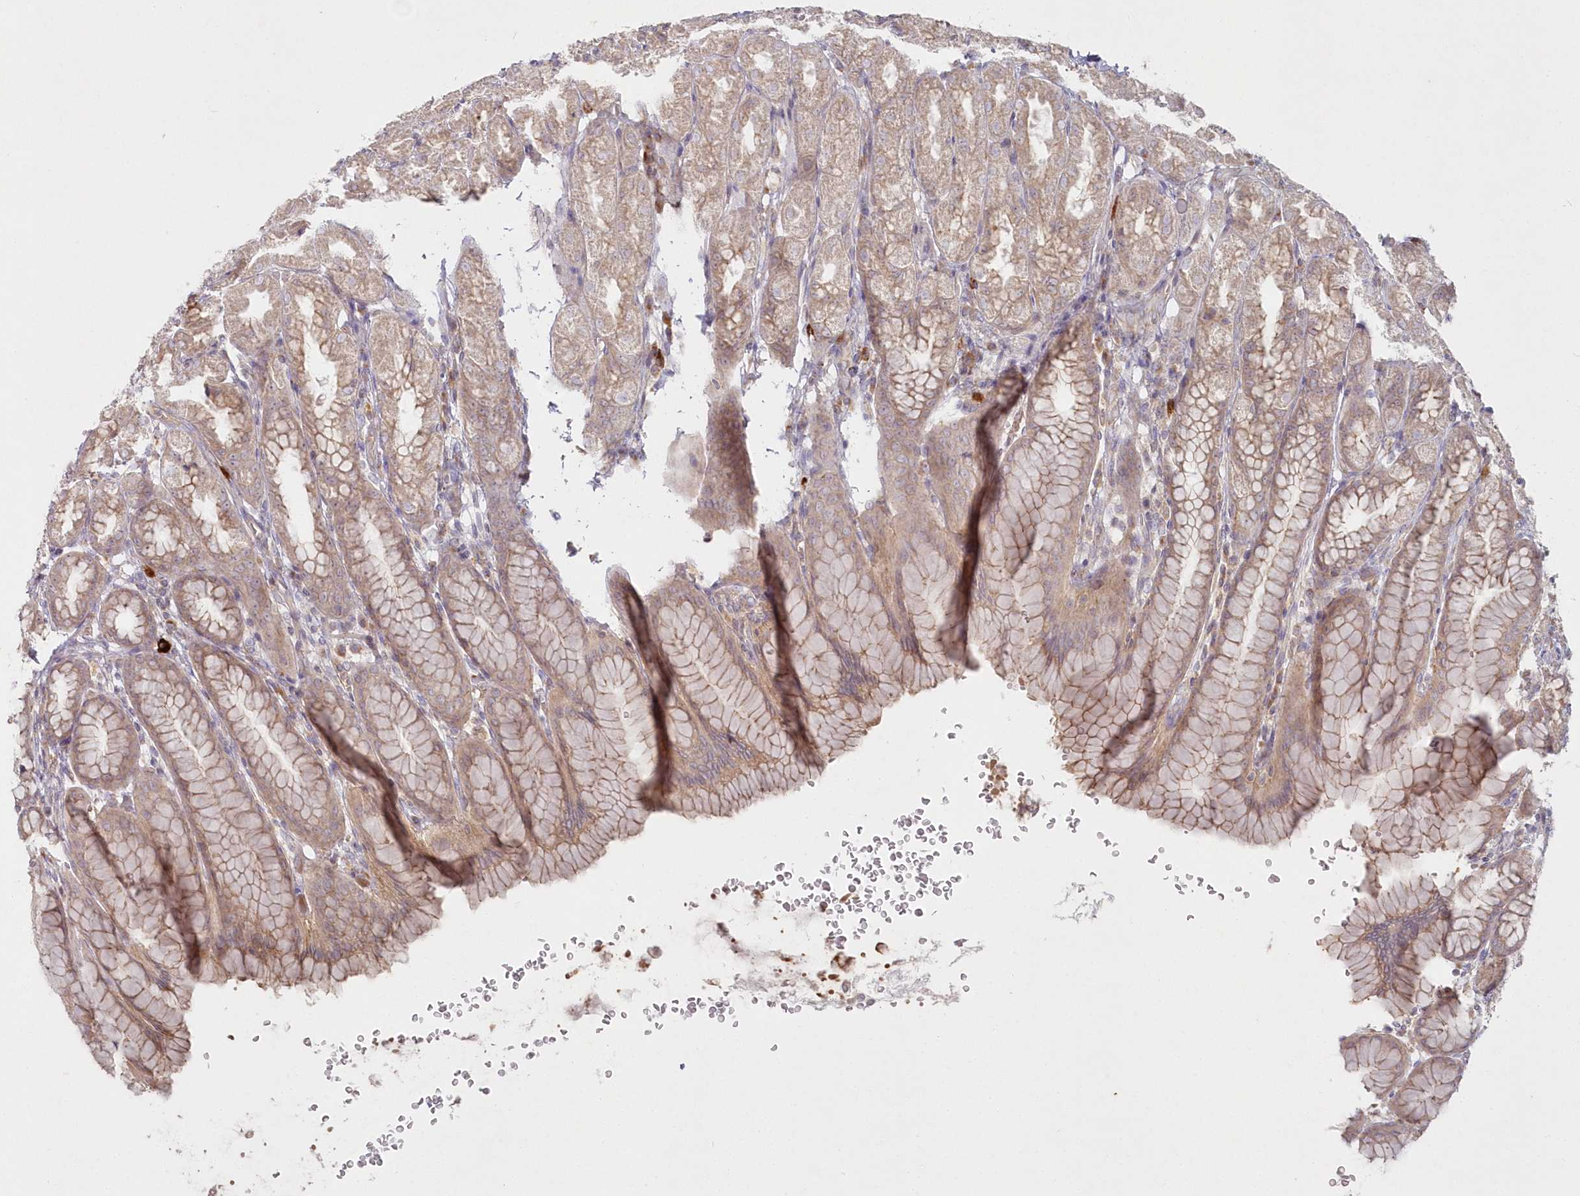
{"staining": {"intensity": "weak", "quantity": "25%-75%", "location": "cytoplasmic/membranous"}, "tissue": "stomach", "cell_type": "Glandular cells", "image_type": "normal", "snomed": [{"axis": "morphology", "description": "Normal tissue, NOS"}, {"axis": "topography", "description": "Stomach"}], "caption": "A high-resolution histopathology image shows IHC staining of normal stomach, which exhibits weak cytoplasmic/membranous staining in approximately 25%-75% of glandular cells.", "gene": "ARSB", "patient": {"sex": "male", "age": 42}}